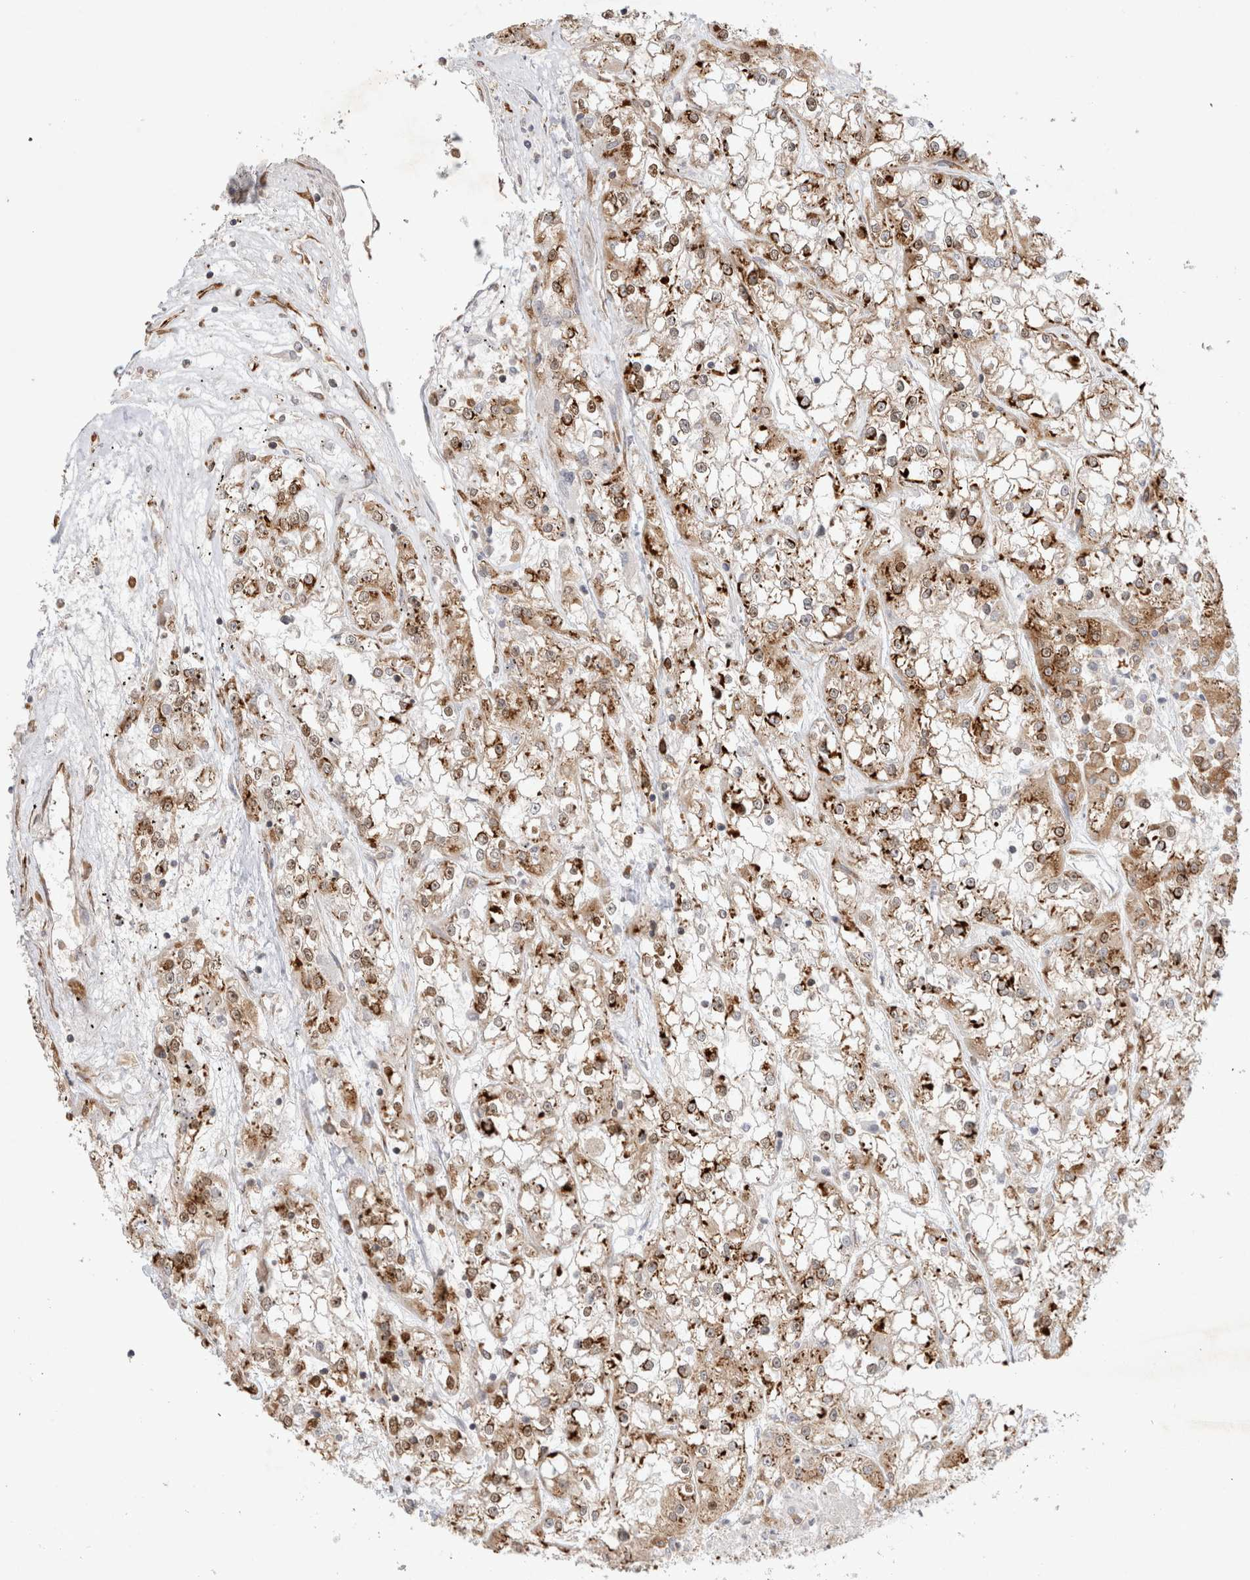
{"staining": {"intensity": "moderate", "quantity": ">75%", "location": "cytoplasmic/membranous"}, "tissue": "renal cancer", "cell_type": "Tumor cells", "image_type": "cancer", "snomed": [{"axis": "morphology", "description": "Adenocarcinoma, NOS"}, {"axis": "topography", "description": "Kidney"}], "caption": "Renal adenocarcinoma stained with a protein marker exhibits moderate staining in tumor cells.", "gene": "TCF4", "patient": {"sex": "female", "age": 52}}